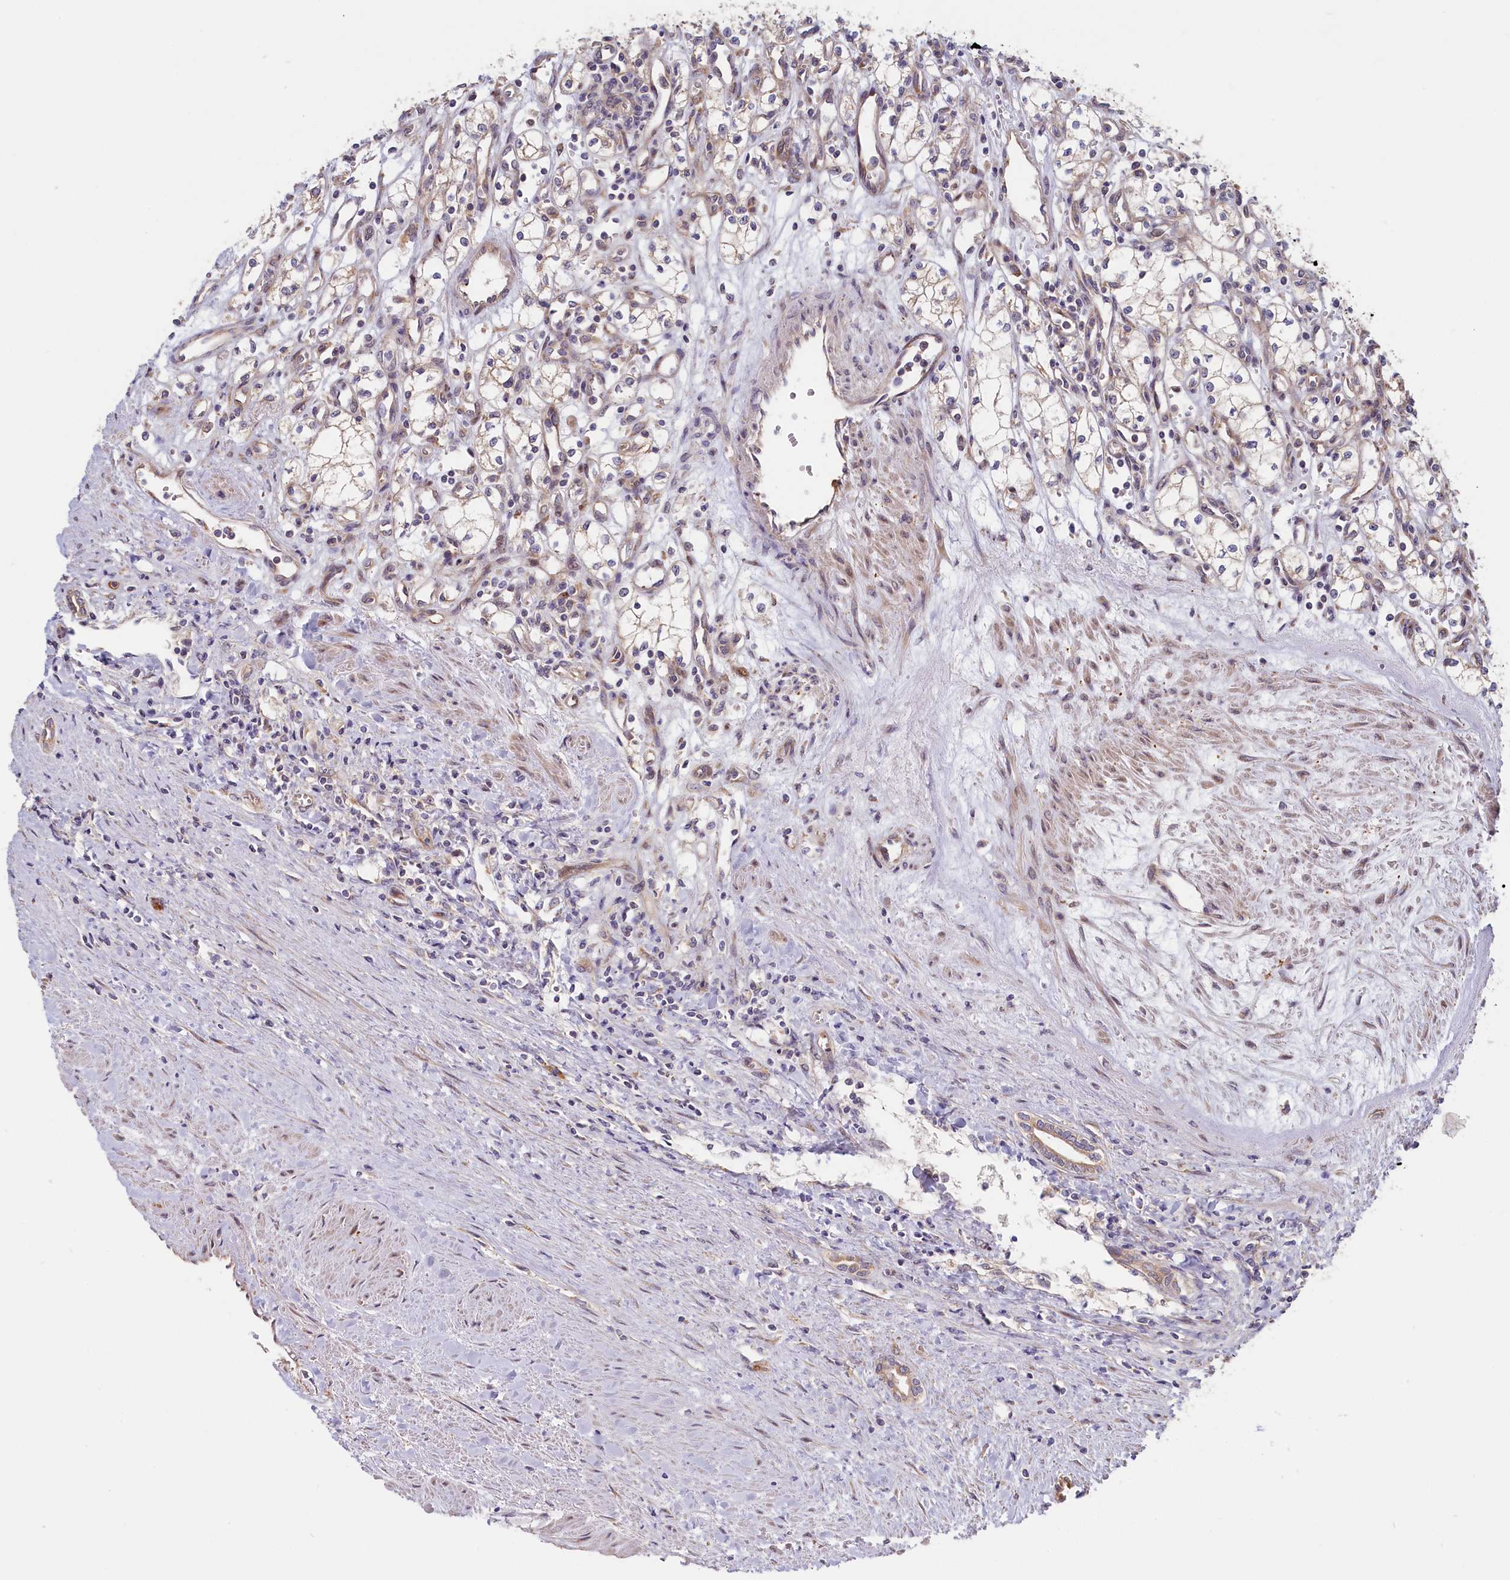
{"staining": {"intensity": "negative", "quantity": "none", "location": "none"}, "tissue": "renal cancer", "cell_type": "Tumor cells", "image_type": "cancer", "snomed": [{"axis": "morphology", "description": "Adenocarcinoma, NOS"}, {"axis": "topography", "description": "Kidney"}], "caption": "This is a image of immunohistochemistry (IHC) staining of renal adenocarcinoma, which shows no expression in tumor cells.", "gene": "CEP44", "patient": {"sex": "male", "age": 59}}